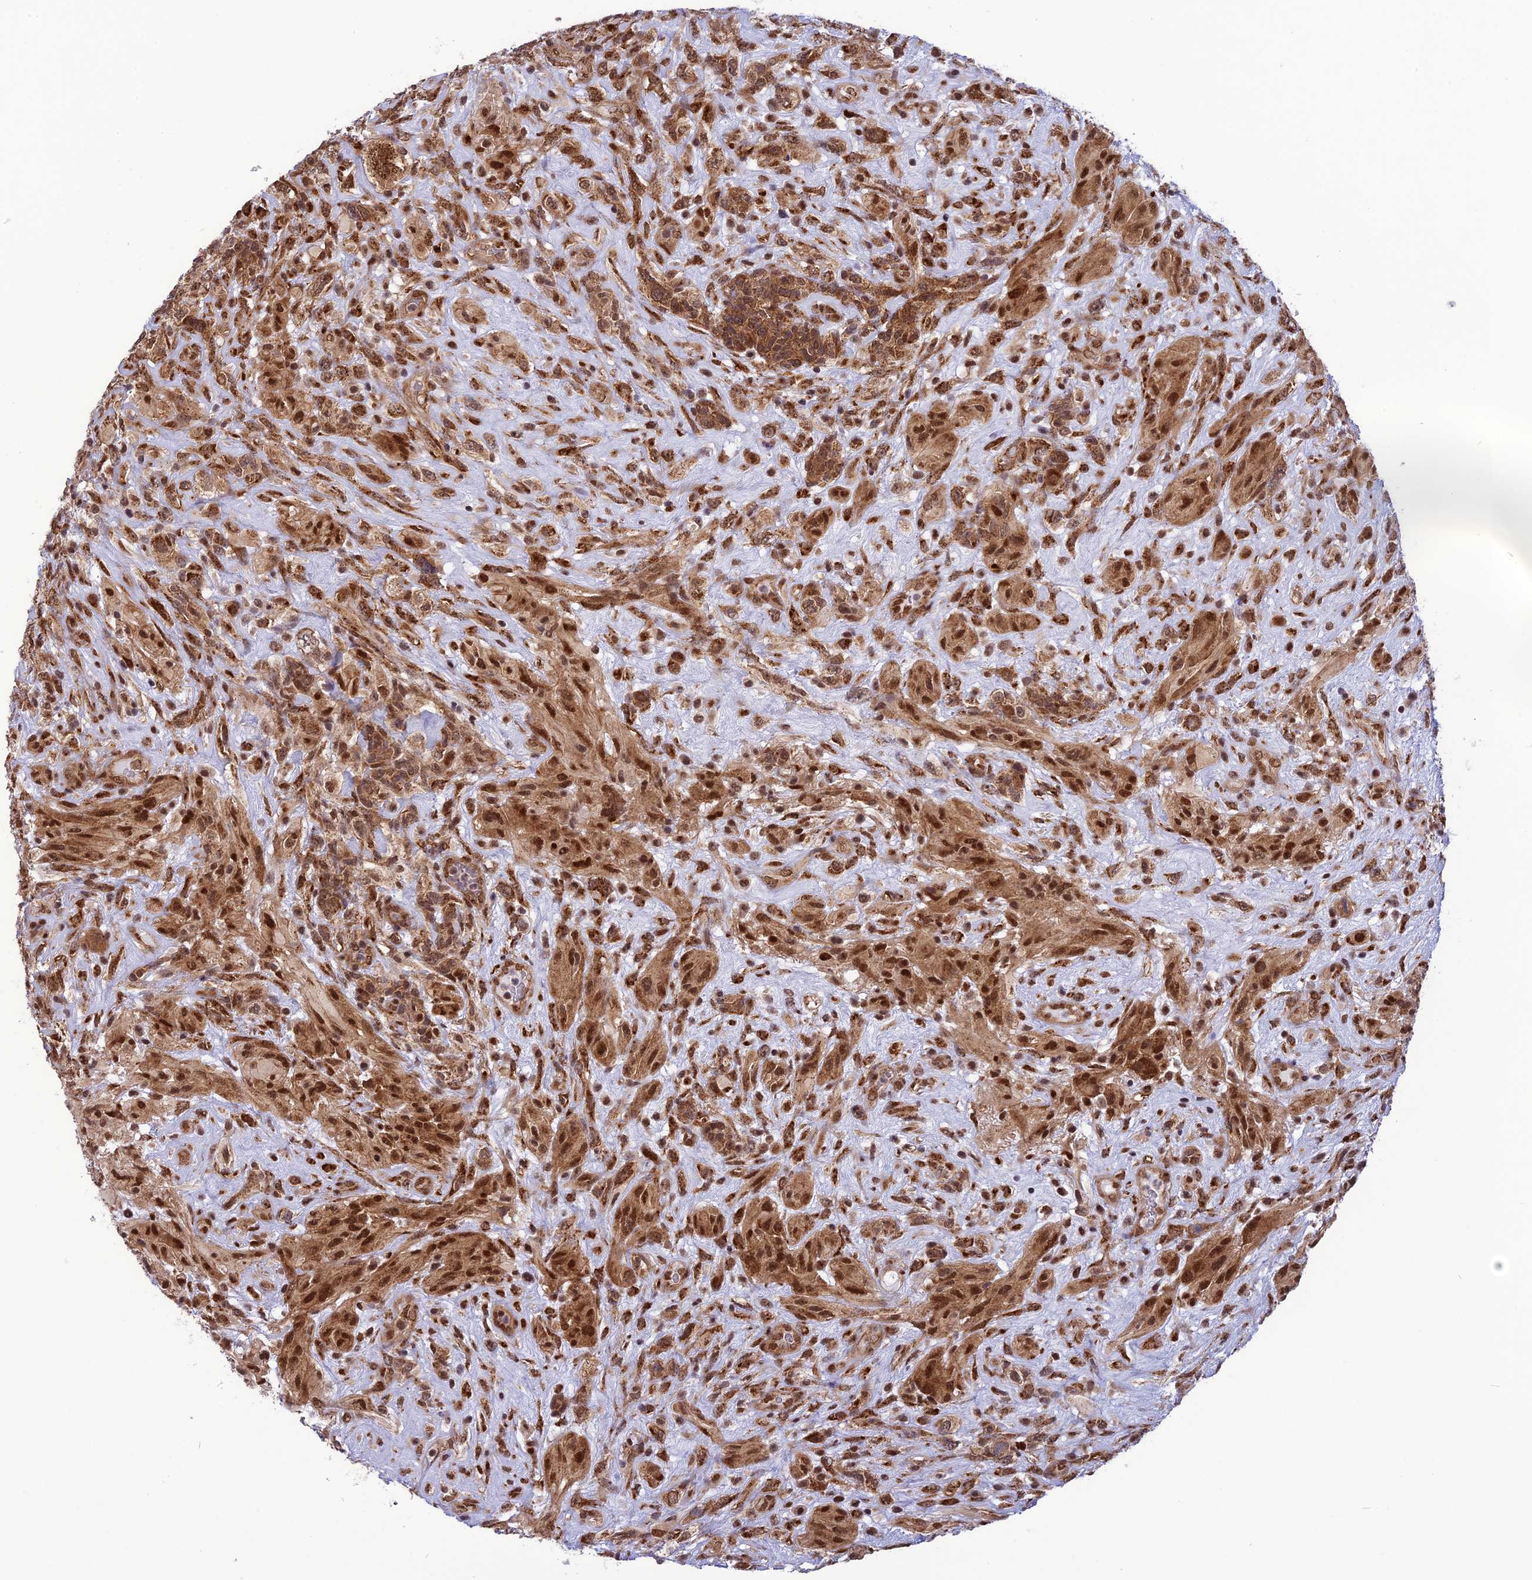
{"staining": {"intensity": "strong", "quantity": ">75%", "location": "cytoplasmic/membranous,nuclear"}, "tissue": "glioma", "cell_type": "Tumor cells", "image_type": "cancer", "snomed": [{"axis": "morphology", "description": "Glioma, malignant, High grade"}, {"axis": "topography", "description": "Brain"}], "caption": "This is an image of immunohistochemistry staining of malignant glioma (high-grade), which shows strong staining in the cytoplasmic/membranous and nuclear of tumor cells.", "gene": "RTRAF", "patient": {"sex": "male", "age": 61}}